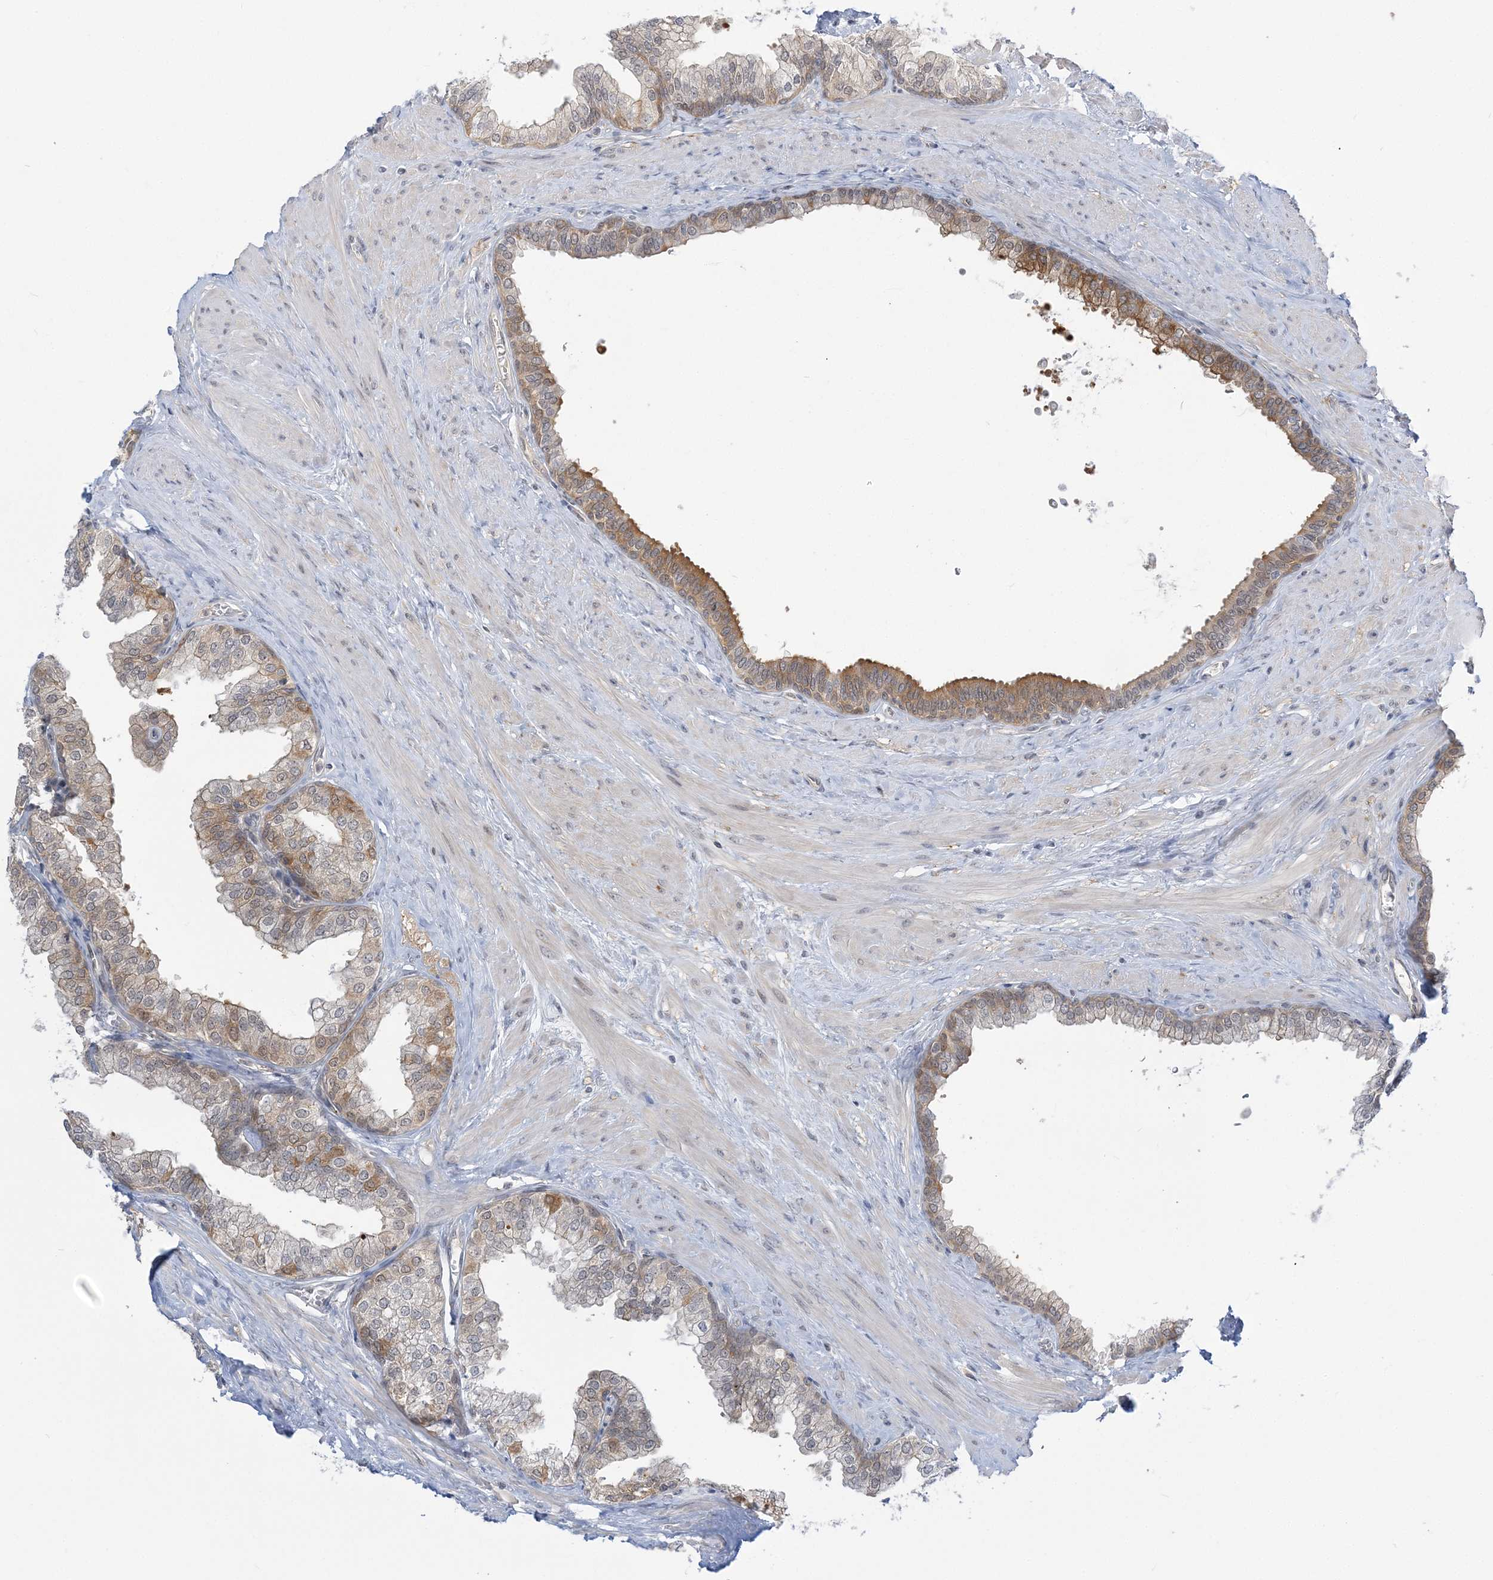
{"staining": {"intensity": "moderate", "quantity": "25%-75%", "location": "cytoplasmic/membranous"}, "tissue": "prostate", "cell_type": "Glandular cells", "image_type": "normal", "snomed": [{"axis": "morphology", "description": "Normal tissue, NOS"}, {"axis": "morphology", "description": "Urothelial carcinoma, Low grade"}, {"axis": "topography", "description": "Urinary bladder"}, {"axis": "topography", "description": "Prostate"}], "caption": "Immunohistochemistry (IHC) (DAB (3,3'-diaminobenzidine)) staining of normal prostate shows moderate cytoplasmic/membranous protein staining in approximately 25%-75% of glandular cells. The staining was performed using DAB (3,3'-diaminobenzidine) to visualize the protein expression in brown, while the nuclei were stained in blue with hematoxylin (Magnification: 20x).", "gene": "THADA", "patient": {"sex": "male", "age": 60}}